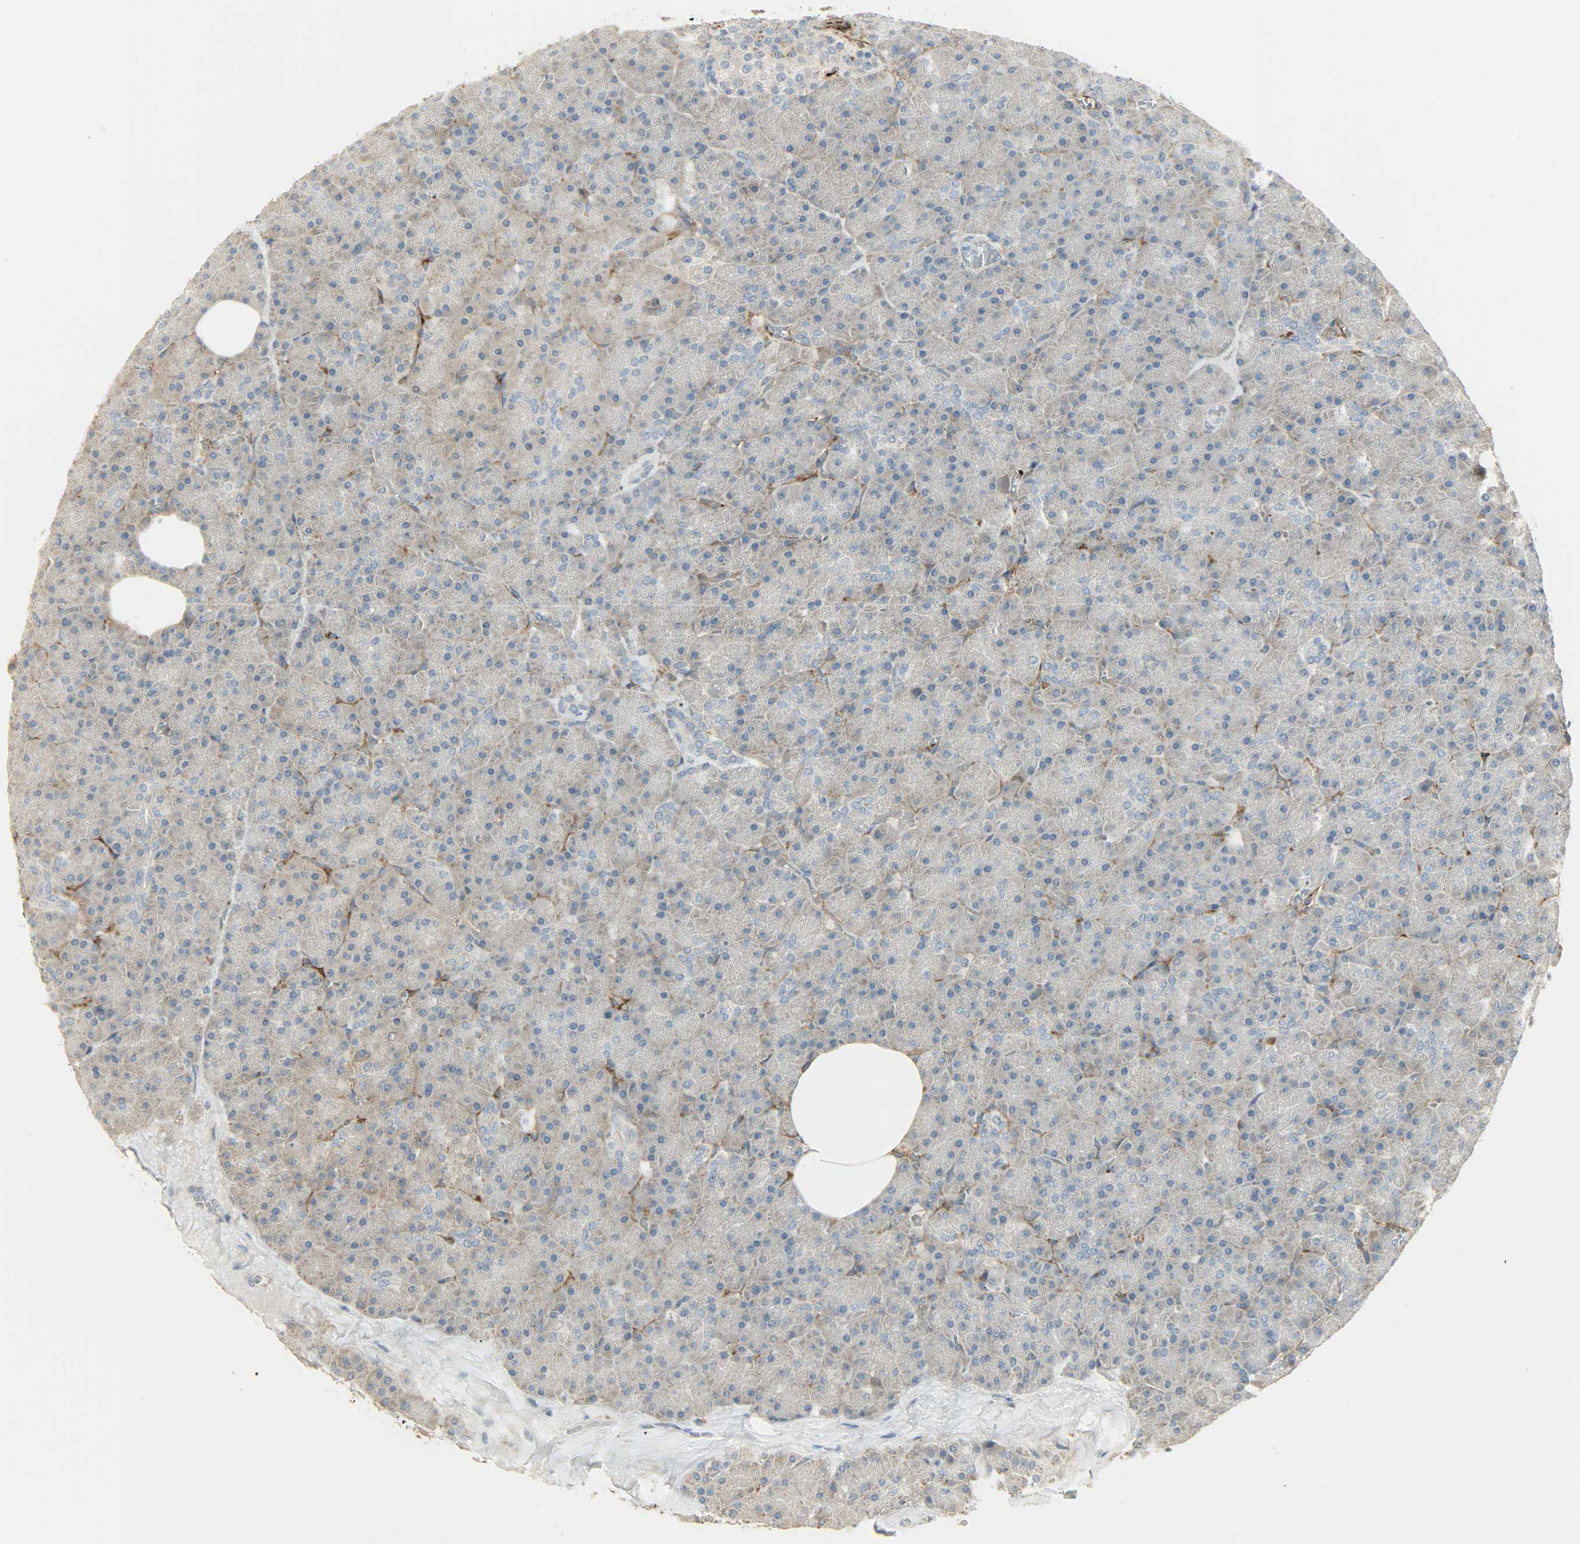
{"staining": {"intensity": "weak", "quantity": "25%-75%", "location": "cytoplasmic/membranous"}, "tissue": "pancreas", "cell_type": "Exocrine glandular cells", "image_type": "normal", "snomed": [{"axis": "morphology", "description": "Normal tissue, NOS"}, {"axis": "topography", "description": "Pancreas"}], "caption": "Weak cytoplasmic/membranous protein positivity is appreciated in approximately 25%-75% of exocrine glandular cells in pancreas. (Stains: DAB in brown, nuclei in blue, Microscopy: brightfield microscopy at high magnification).", "gene": "ENPEP", "patient": {"sex": "female", "age": 35}}